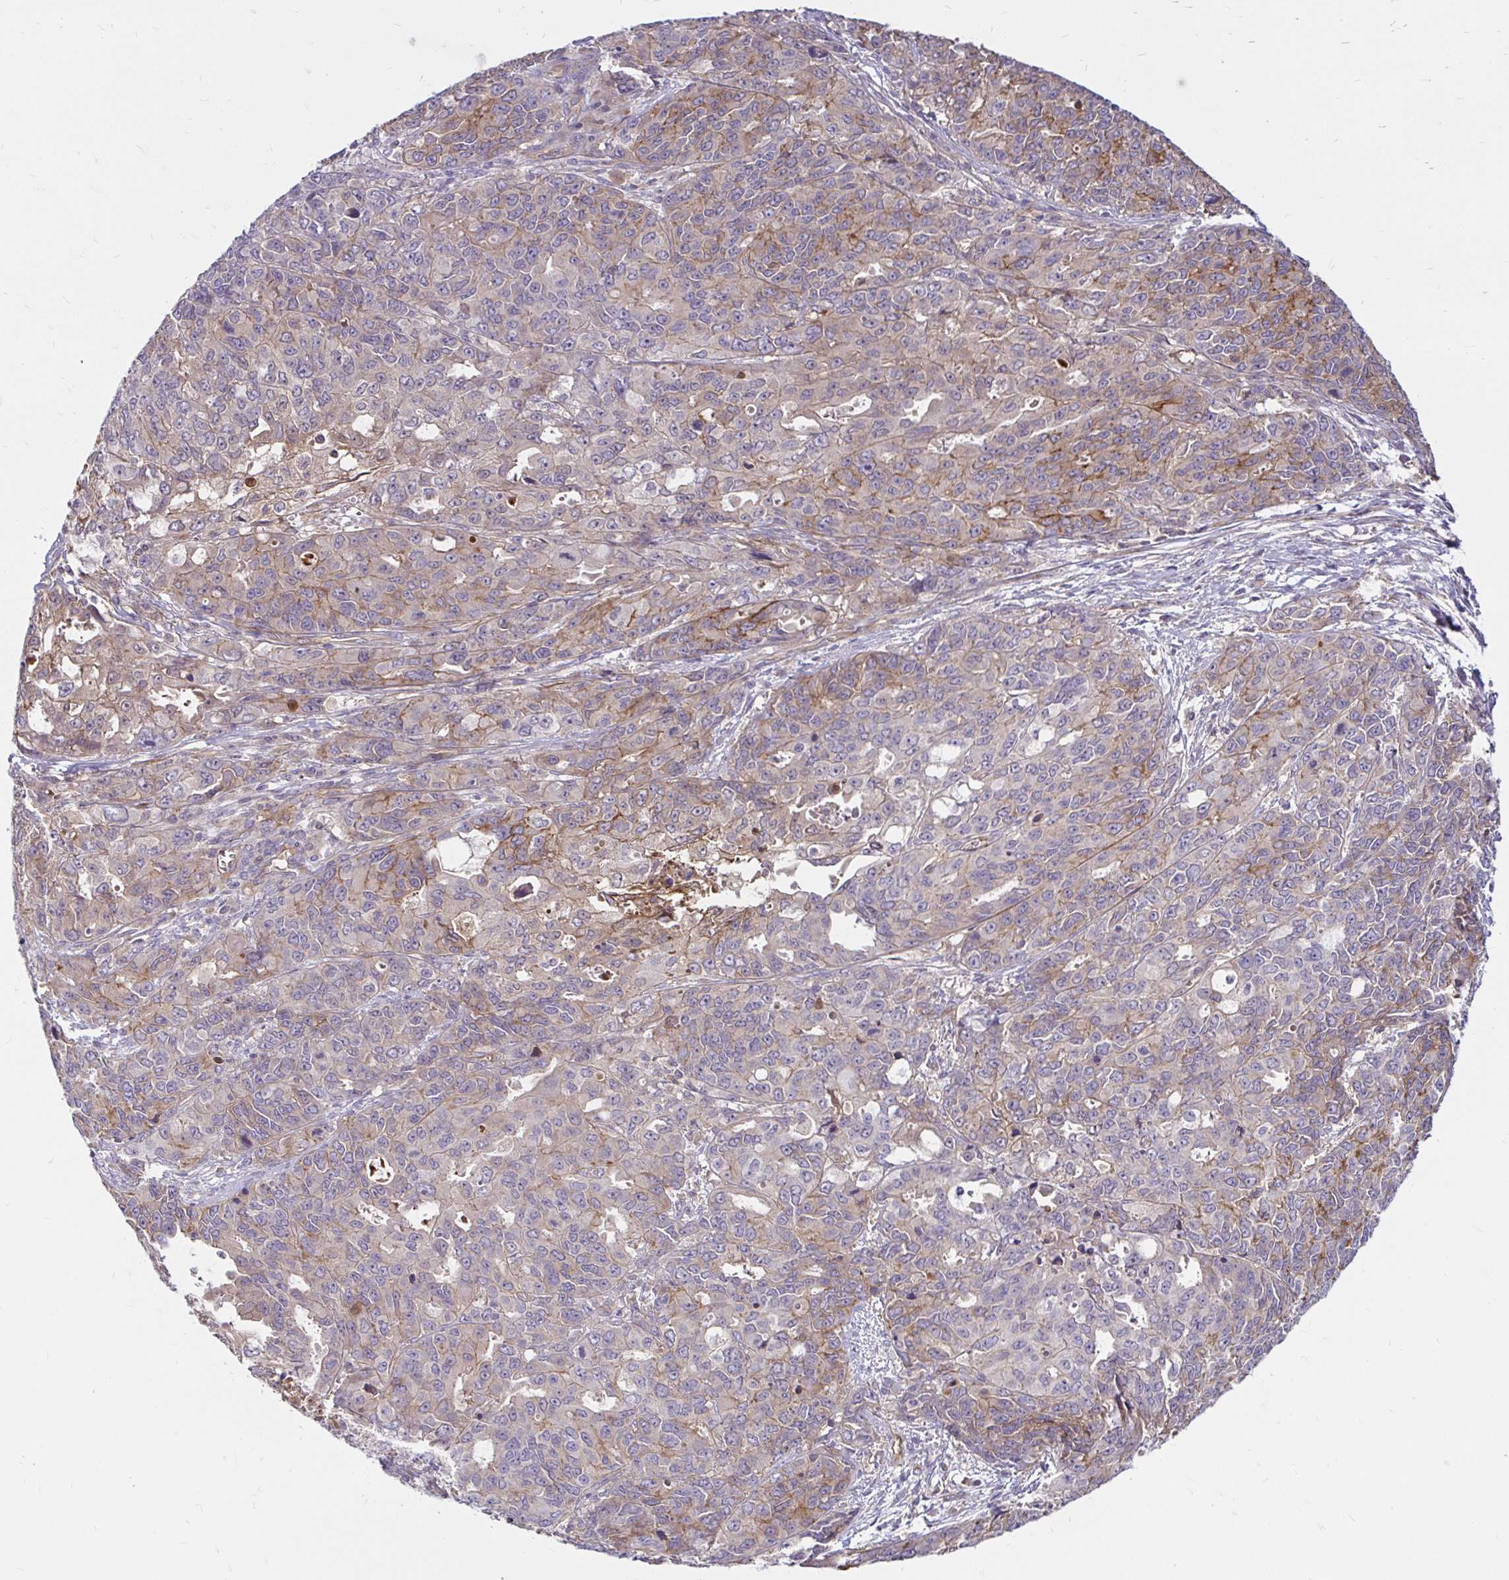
{"staining": {"intensity": "weak", "quantity": "<25%", "location": "cytoplasmic/membranous"}, "tissue": "endometrial cancer", "cell_type": "Tumor cells", "image_type": "cancer", "snomed": [{"axis": "morphology", "description": "Adenocarcinoma, NOS"}, {"axis": "topography", "description": "Uterus"}], "caption": "Immunohistochemical staining of human endometrial cancer (adenocarcinoma) shows no significant positivity in tumor cells.", "gene": "ITGA2", "patient": {"sex": "female", "age": 79}}